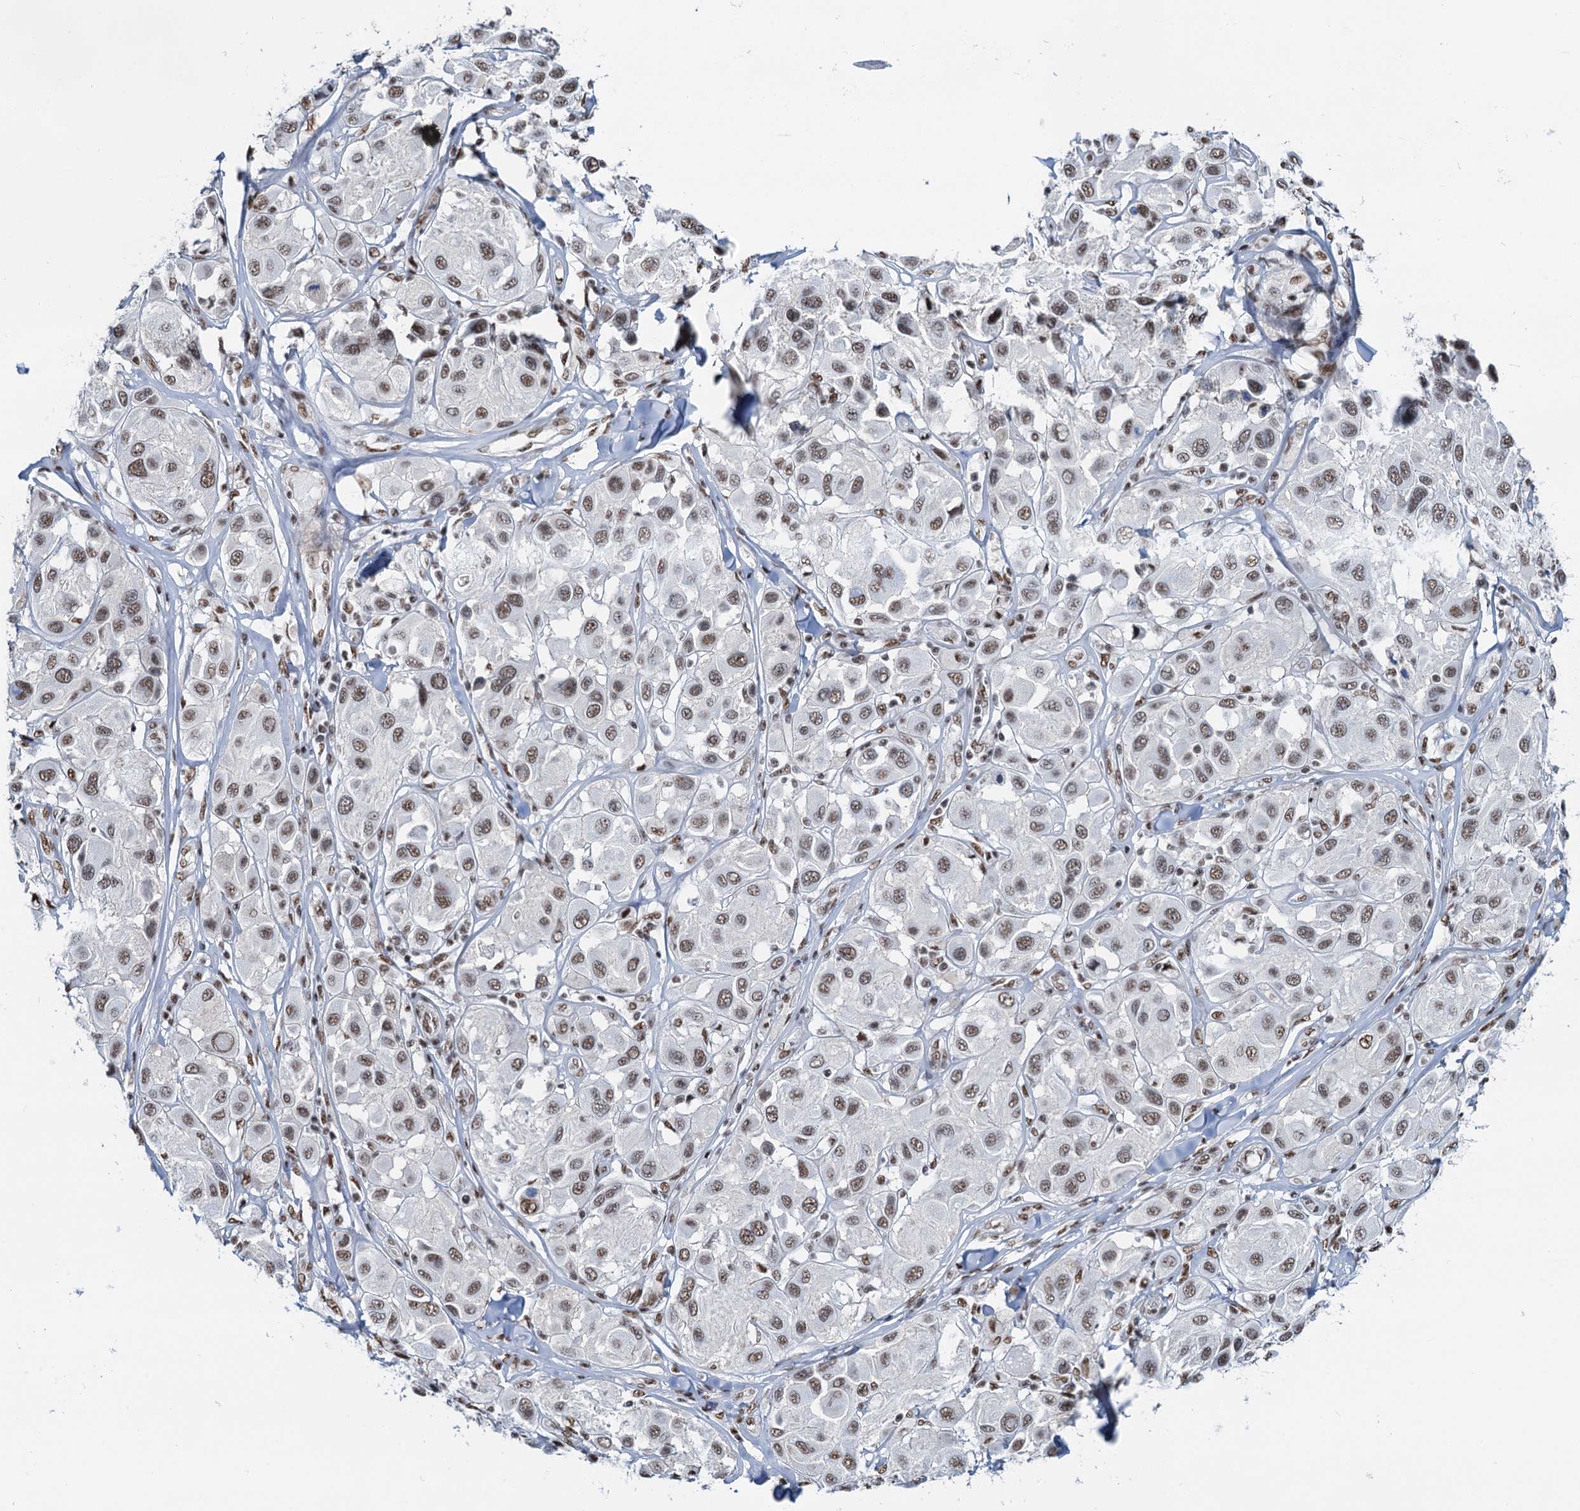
{"staining": {"intensity": "moderate", "quantity": ">75%", "location": "nuclear"}, "tissue": "melanoma", "cell_type": "Tumor cells", "image_type": "cancer", "snomed": [{"axis": "morphology", "description": "Malignant melanoma, Metastatic site"}, {"axis": "topography", "description": "Skin"}], "caption": "This histopathology image exhibits melanoma stained with IHC to label a protein in brown. The nuclear of tumor cells show moderate positivity for the protein. Nuclei are counter-stained blue.", "gene": "ZNF609", "patient": {"sex": "male", "age": 41}}